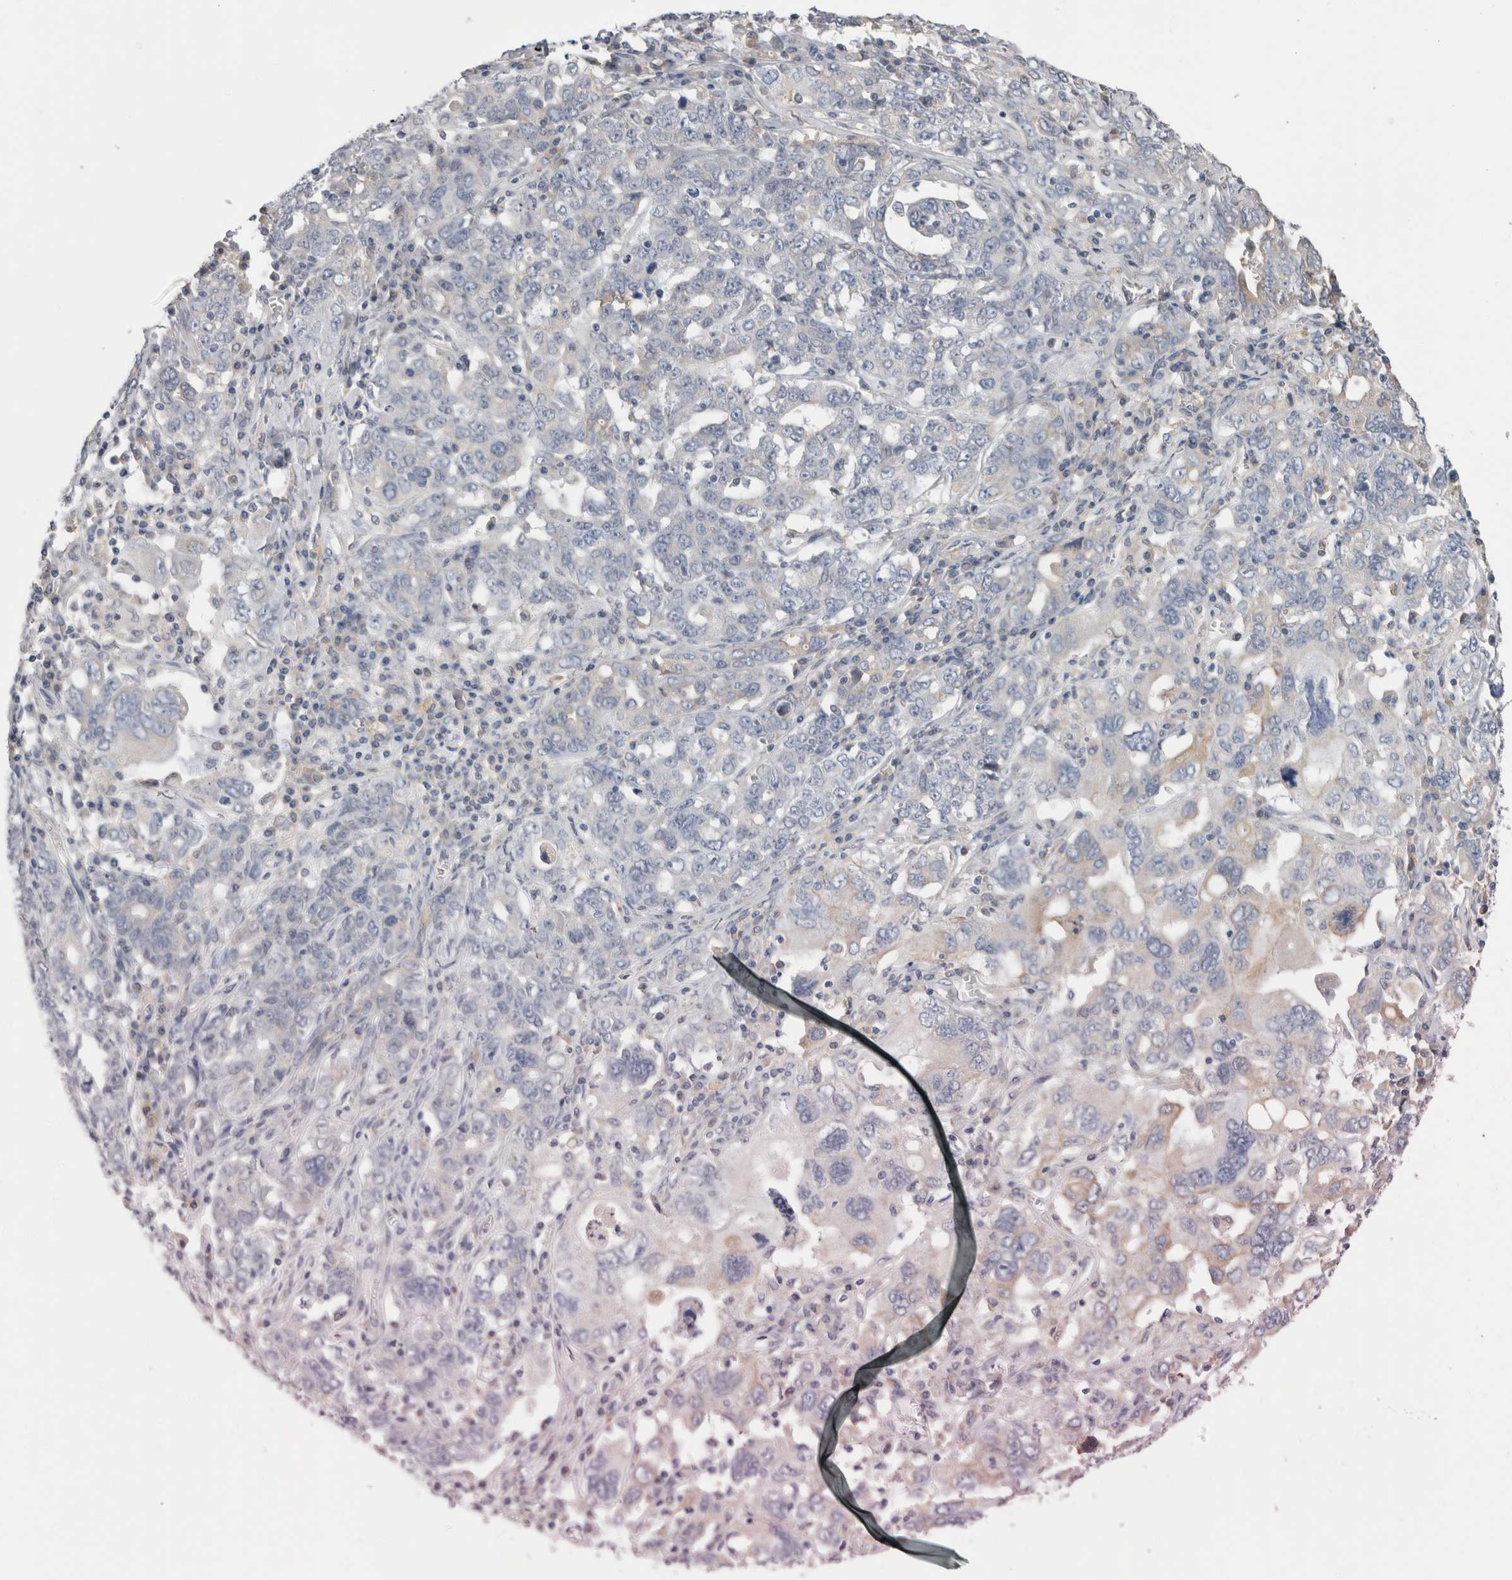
{"staining": {"intensity": "negative", "quantity": "none", "location": "none"}, "tissue": "ovarian cancer", "cell_type": "Tumor cells", "image_type": "cancer", "snomed": [{"axis": "morphology", "description": "Carcinoma, endometroid"}, {"axis": "topography", "description": "Ovary"}], "caption": "Immunohistochemistry of ovarian endometroid carcinoma shows no positivity in tumor cells.", "gene": "SMAP2", "patient": {"sex": "female", "age": 62}}